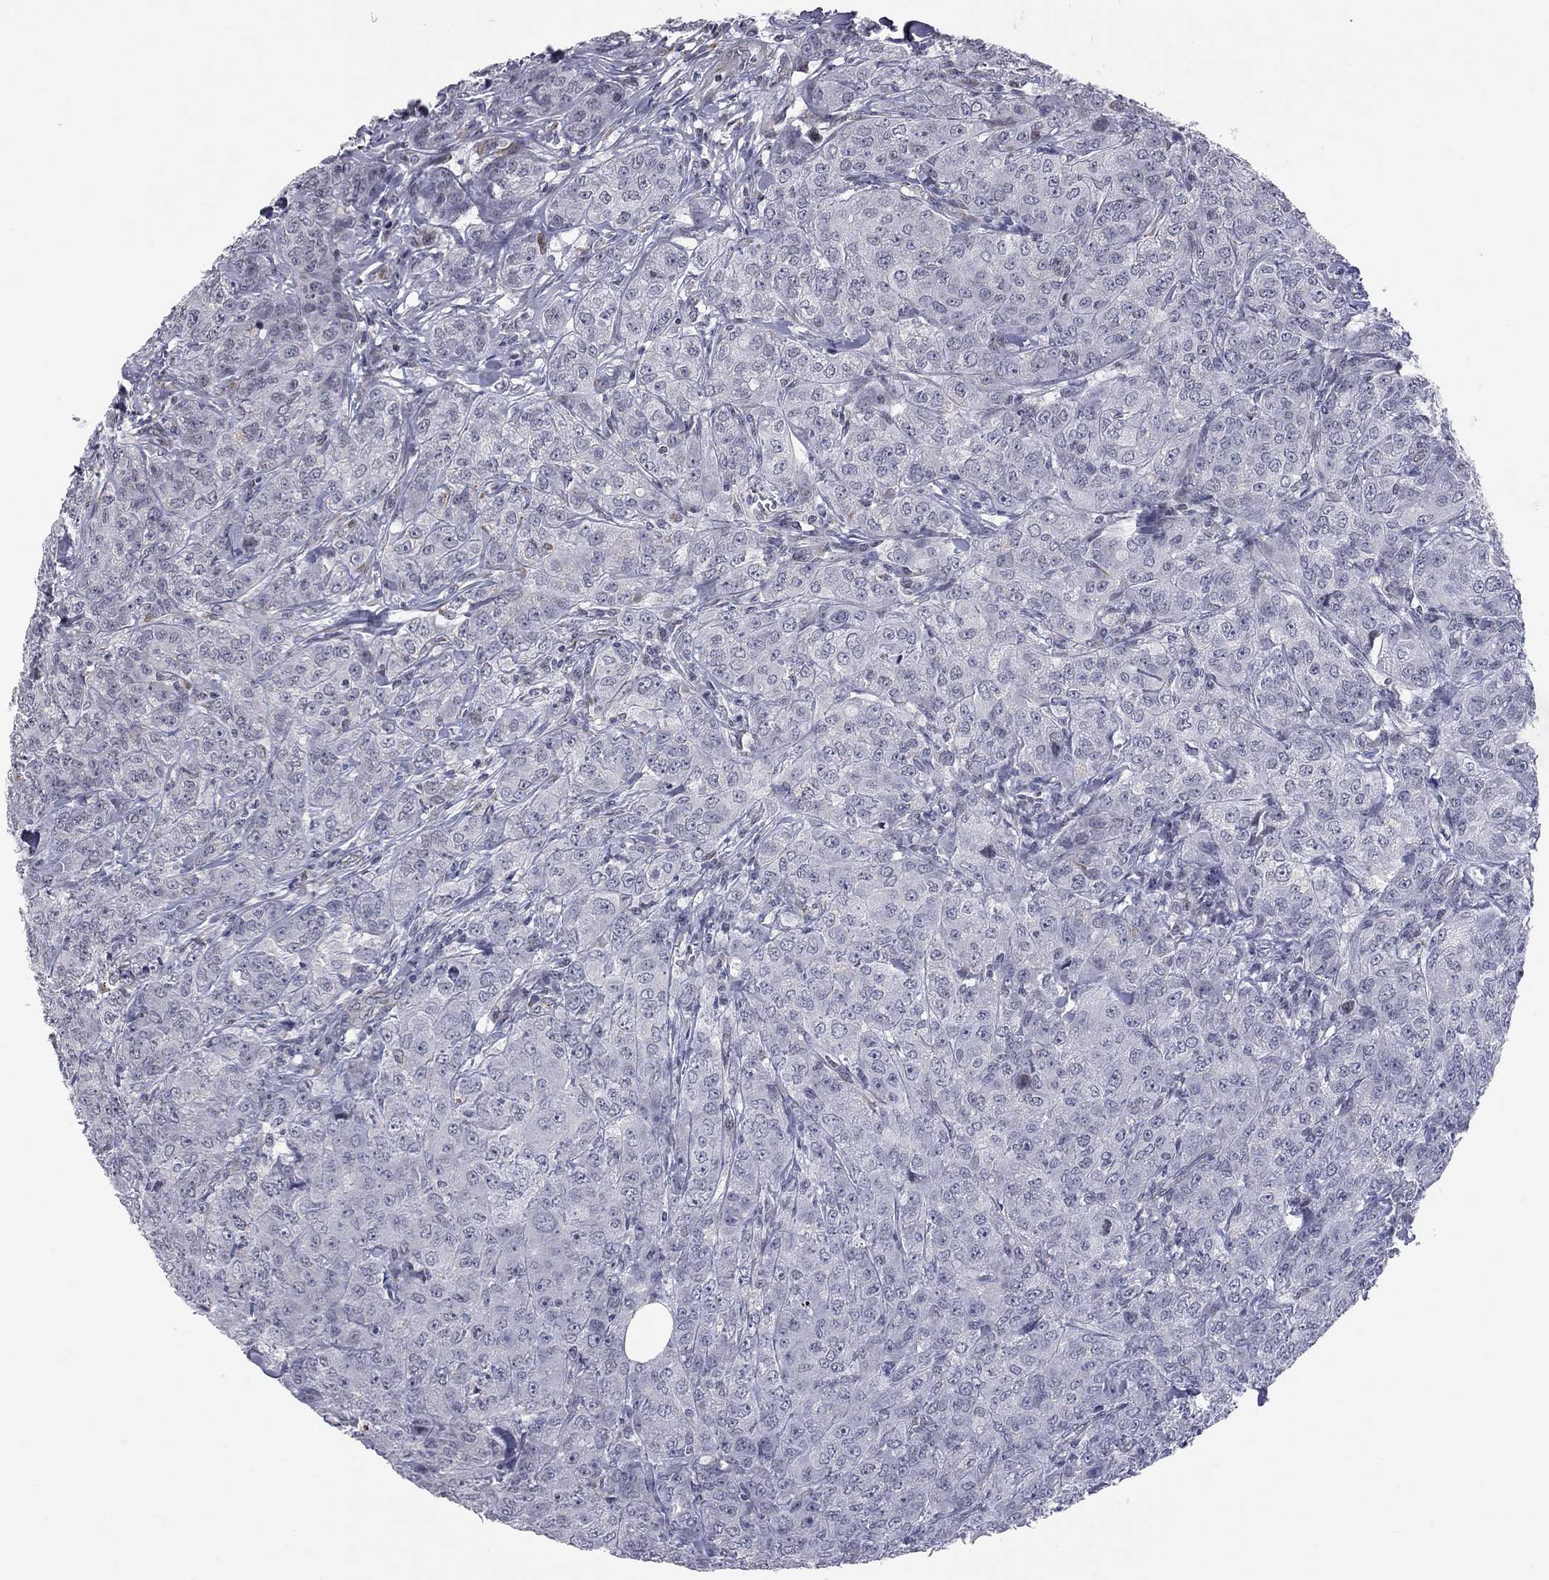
{"staining": {"intensity": "negative", "quantity": "none", "location": "none"}, "tissue": "breast cancer", "cell_type": "Tumor cells", "image_type": "cancer", "snomed": [{"axis": "morphology", "description": "Duct carcinoma"}, {"axis": "topography", "description": "Breast"}], "caption": "A micrograph of human intraductal carcinoma (breast) is negative for staining in tumor cells.", "gene": "MTNR1B", "patient": {"sex": "female", "age": 43}}